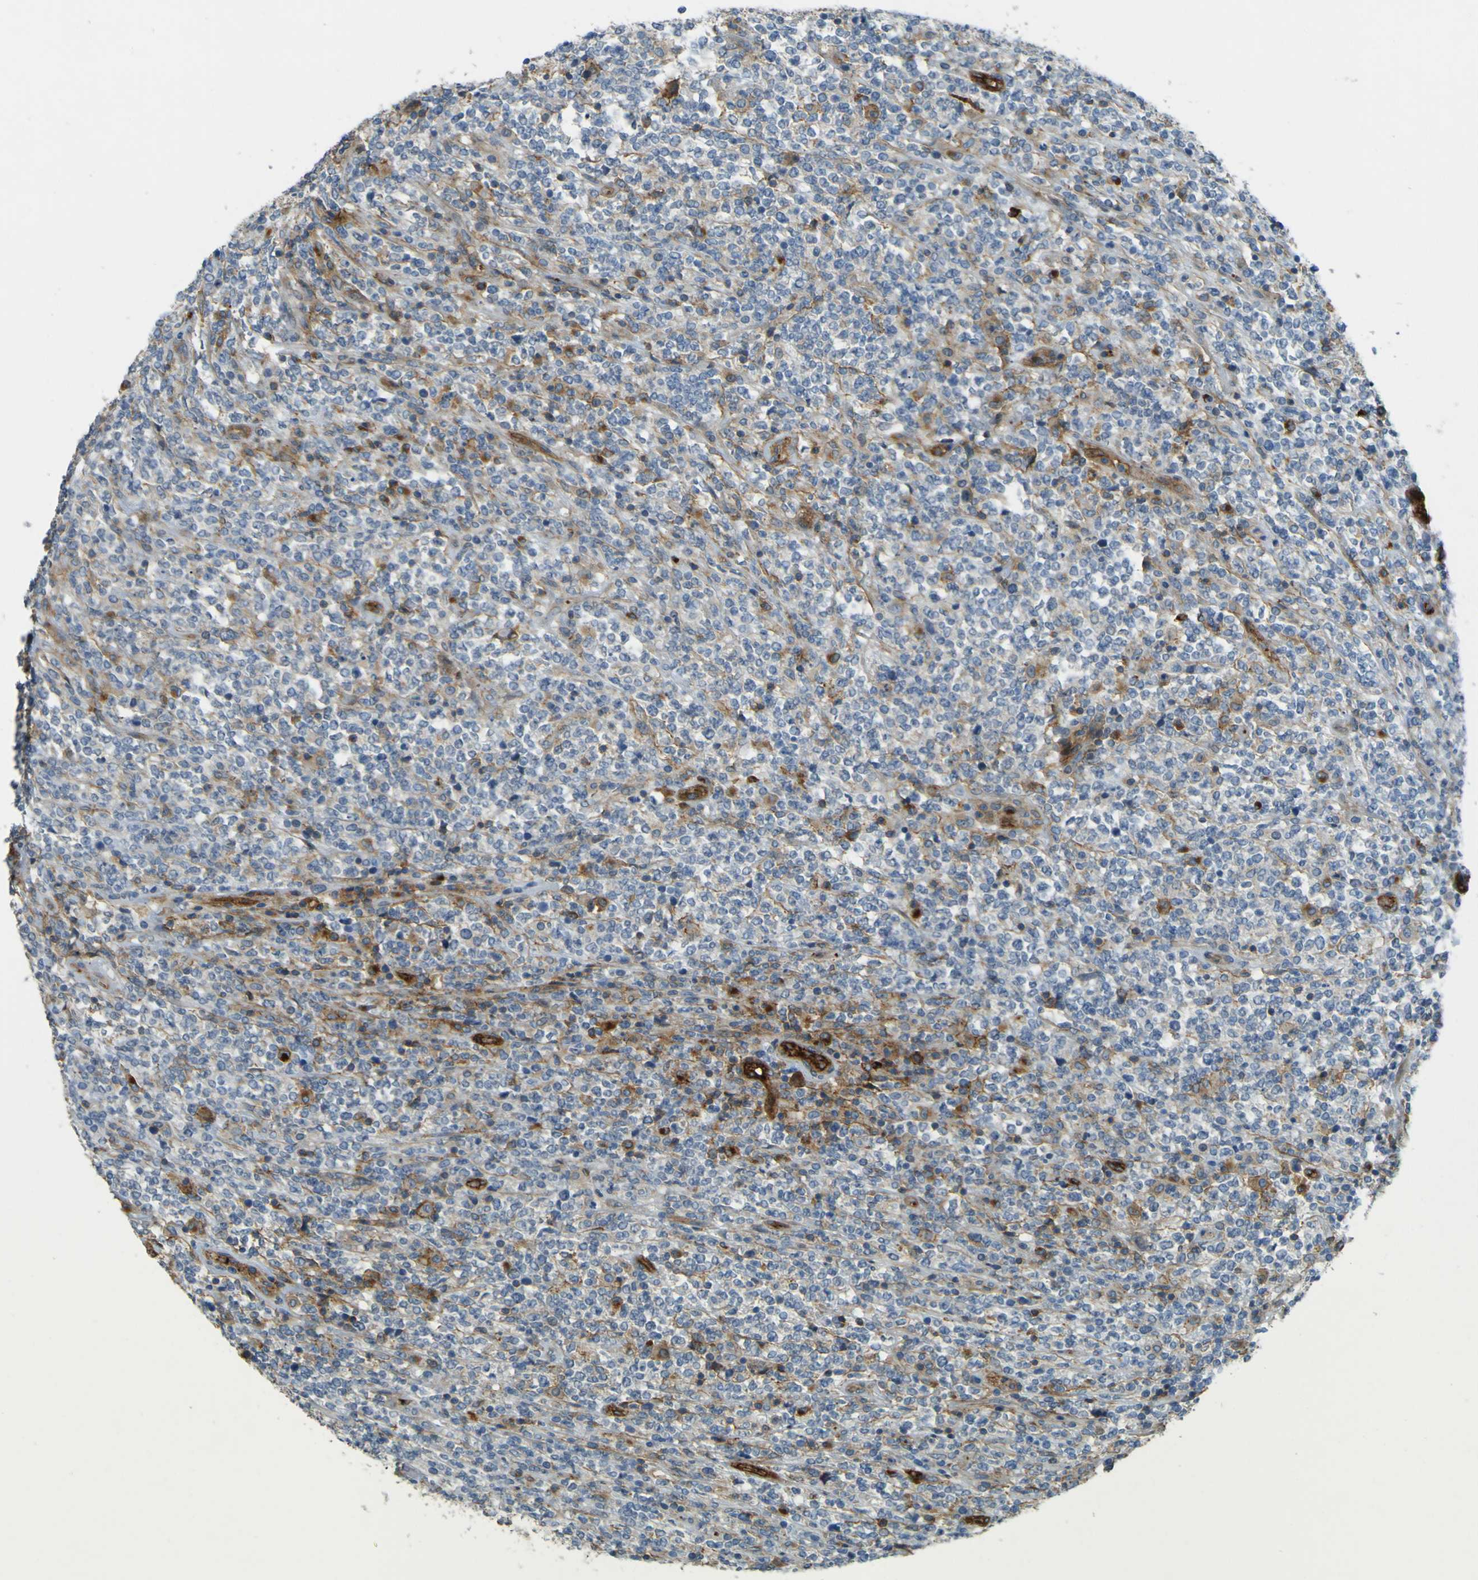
{"staining": {"intensity": "negative", "quantity": "none", "location": "none"}, "tissue": "lymphoma", "cell_type": "Tumor cells", "image_type": "cancer", "snomed": [{"axis": "morphology", "description": "Malignant lymphoma, non-Hodgkin's type, High grade"}, {"axis": "topography", "description": "Soft tissue"}], "caption": "A histopathology image of malignant lymphoma, non-Hodgkin's type (high-grade) stained for a protein exhibits no brown staining in tumor cells.", "gene": "PLXDC1", "patient": {"sex": "male", "age": 18}}